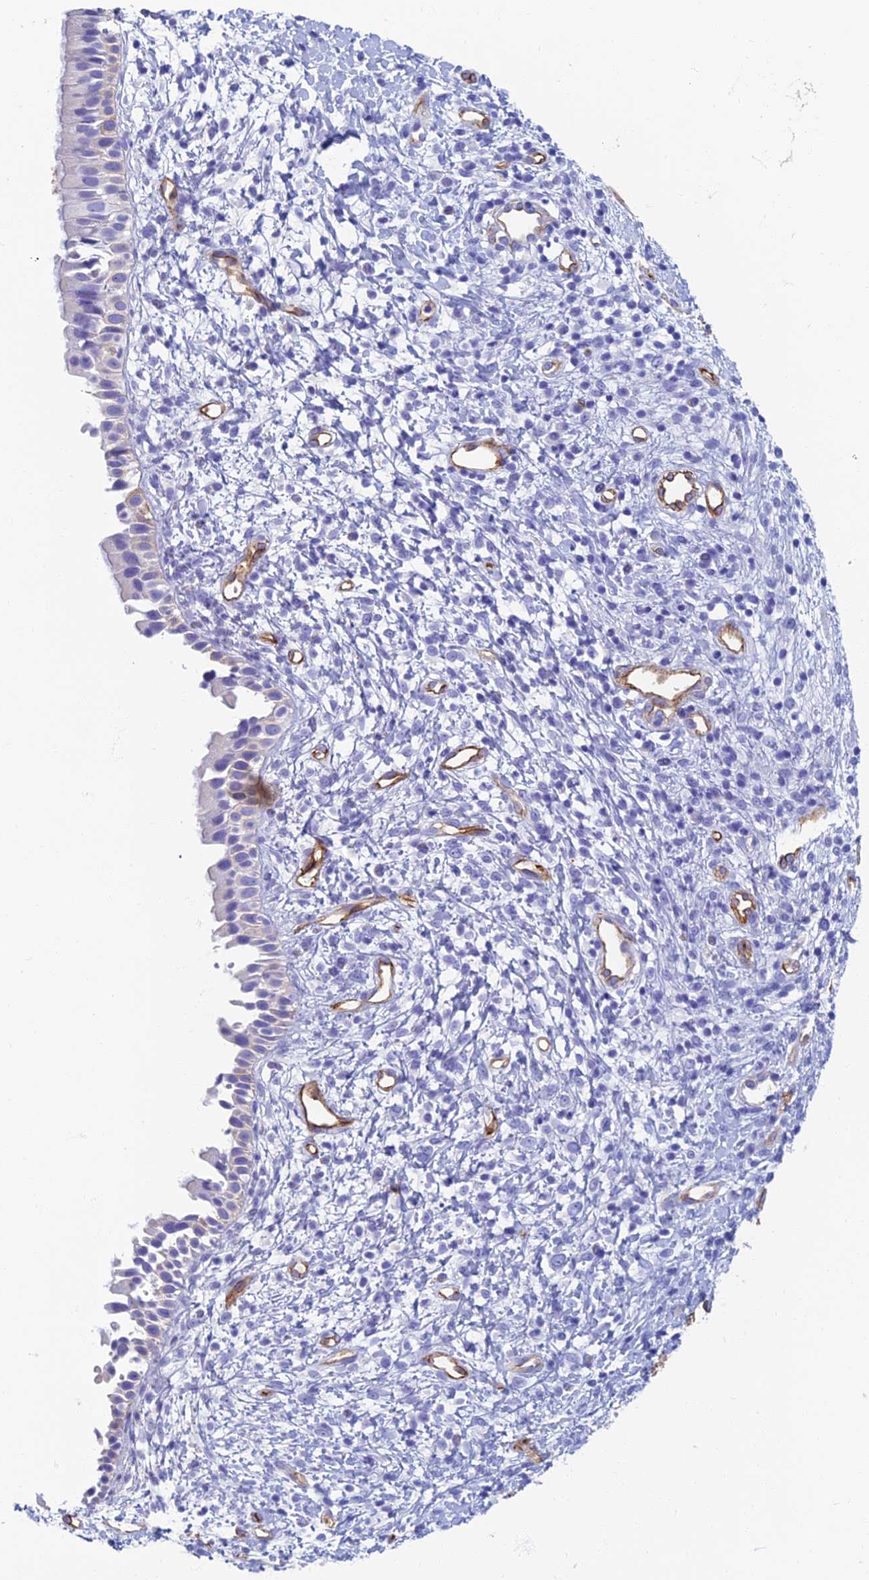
{"staining": {"intensity": "weak", "quantity": "<25%", "location": "cytoplasmic/membranous"}, "tissue": "nasopharynx", "cell_type": "Respiratory epithelial cells", "image_type": "normal", "snomed": [{"axis": "morphology", "description": "Normal tissue, NOS"}, {"axis": "topography", "description": "Nasopharynx"}], "caption": "Immunohistochemical staining of unremarkable human nasopharynx reveals no significant positivity in respiratory epithelial cells. (Stains: DAB immunohistochemistry (IHC) with hematoxylin counter stain, Microscopy: brightfield microscopy at high magnification).", "gene": "ETFRF1", "patient": {"sex": "male", "age": 22}}